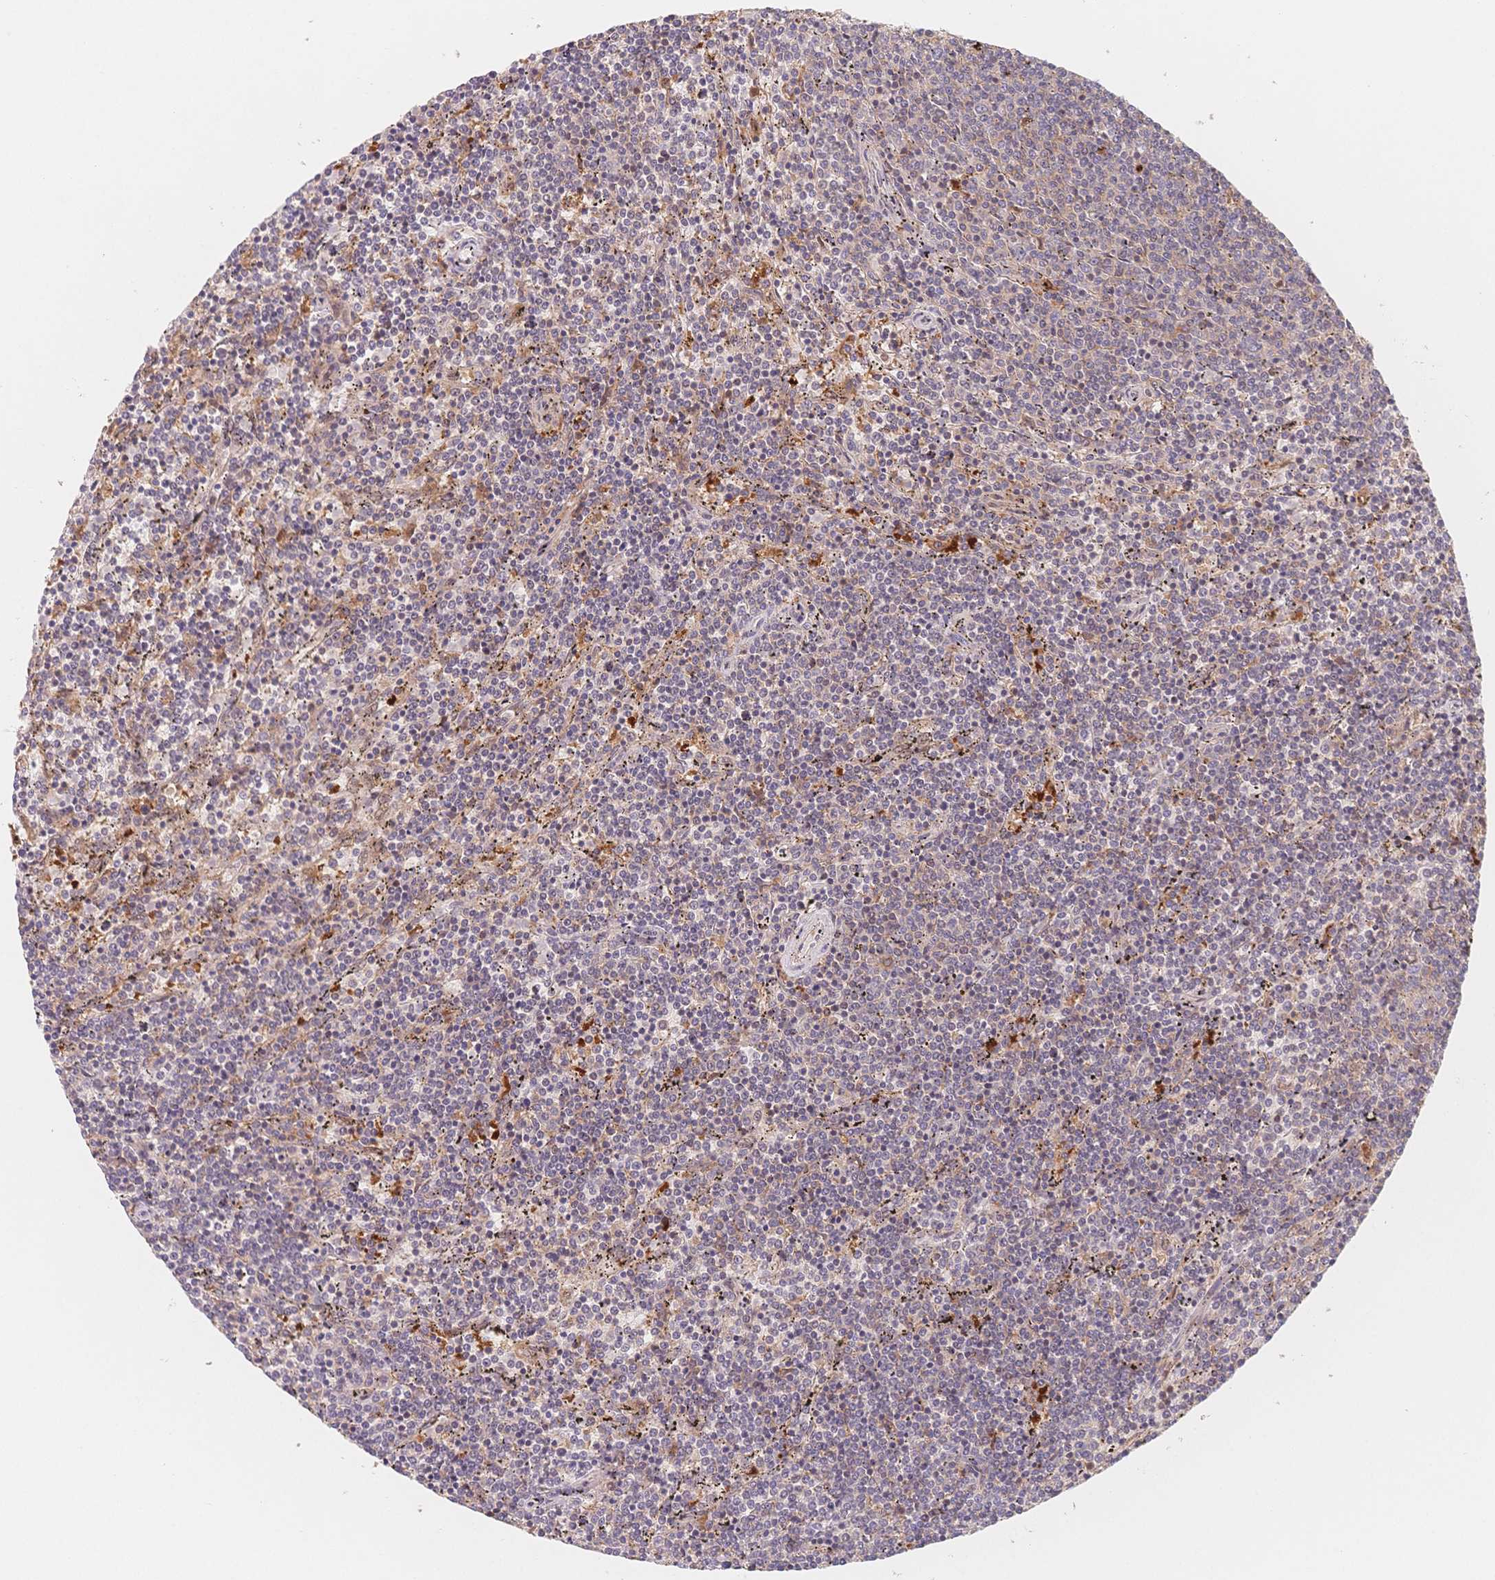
{"staining": {"intensity": "negative", "quantity": "none", "location": "none"}, "tissue": "lymphoma", "cell_type": "Tumor cells", "image_type": "cancer", "snomed": [{"axis": "morphology", "description": "Malignant lymphoma, non-Hodgkin's type, Low grade"}, {"axis": "topography", "description": "Spleen"}], "caption": "This is a micrograph of immunohistochemistry staining of lymphoma, which shows no positivity in tumor cells. Nuclei are stained in blue.", "gene": "C12orf75", "patient": {"sex": "female", "age": 50}}